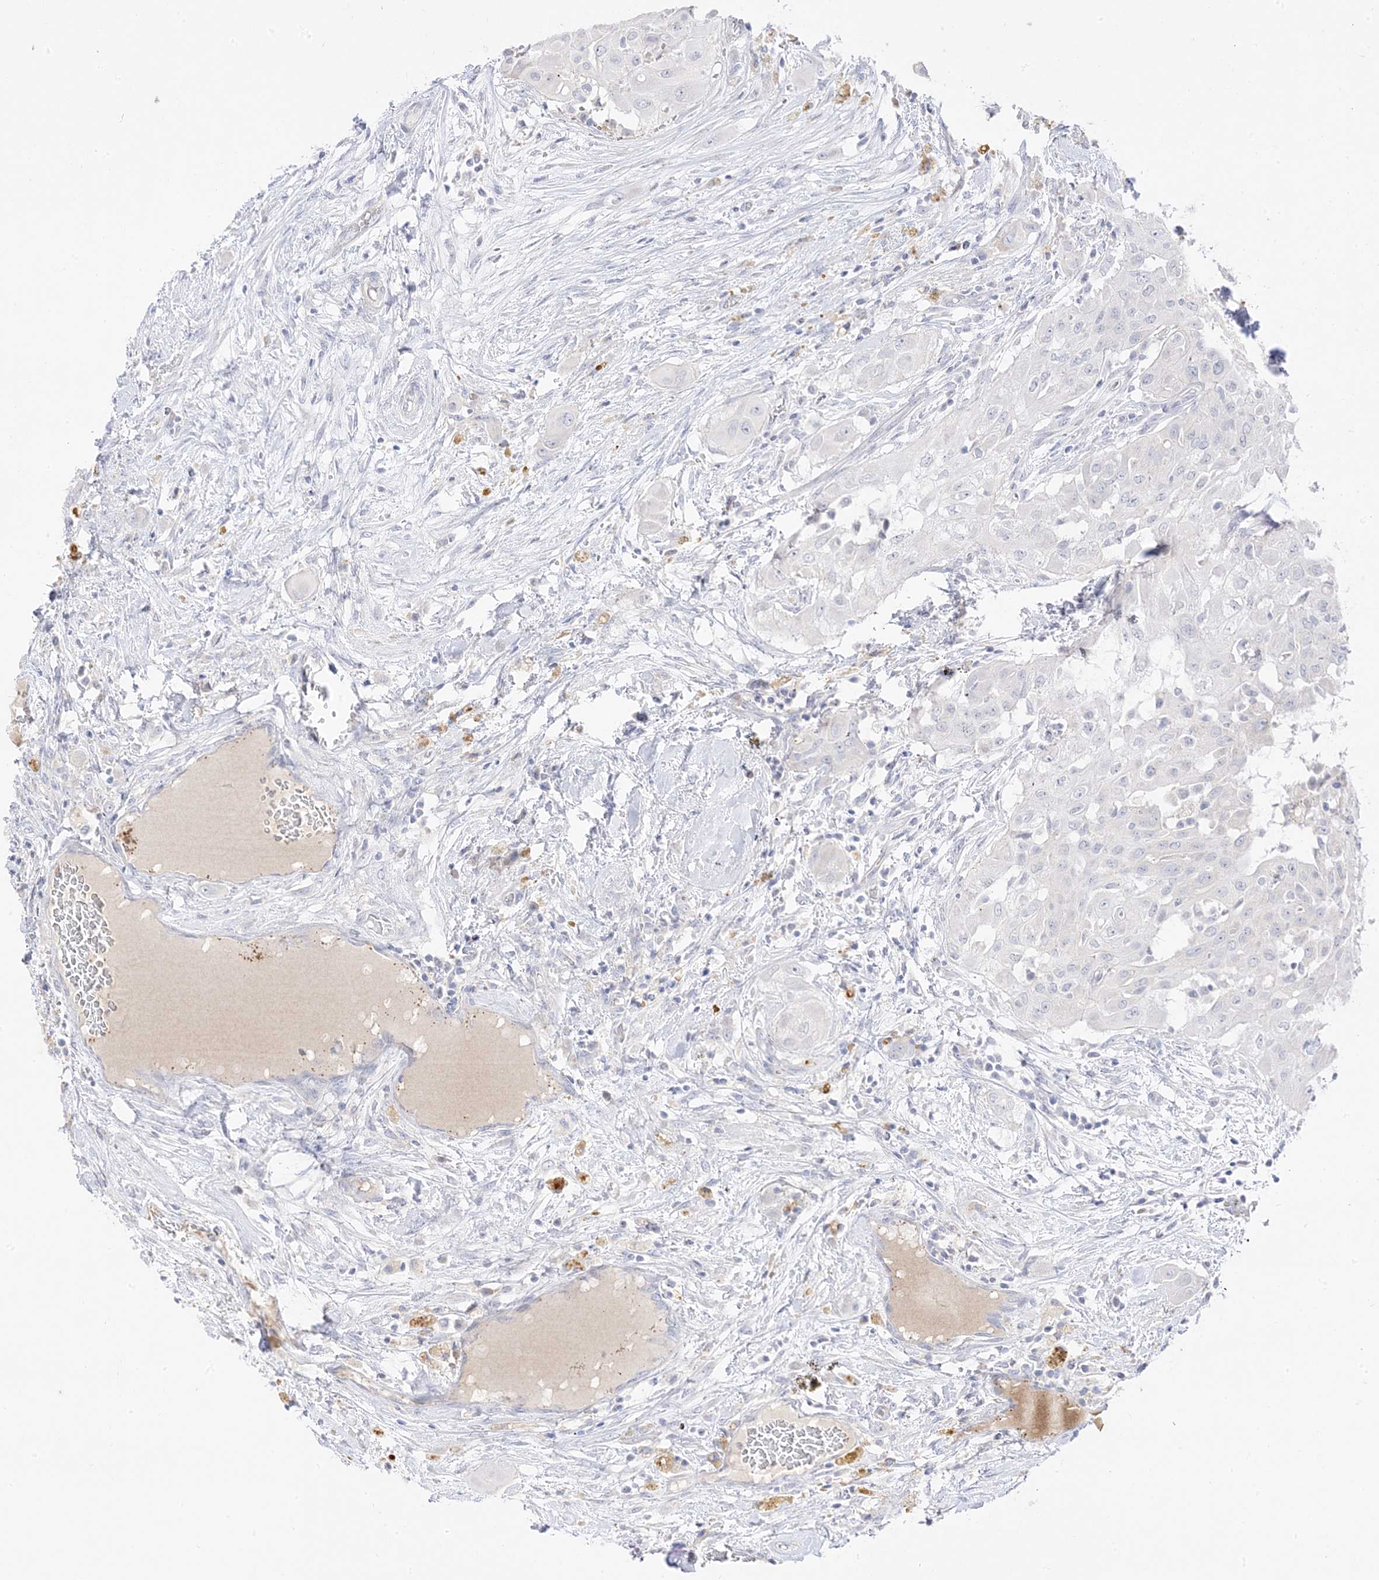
{"staining": {"intensity": "negative", "quantity": "none", "location": "none"}, "tissue": "thyroid cancer", "cell_type": "Tumor cells", "image_type": "cancer", "snomed": [{"axis": "morphology", "description": "Papillary adenocarcinoma, NOS"}, {"axis": "topography", "description": "Thyroid gland"}], "caption": "High magnification brightfield microscopy of thyroid cancer stained with DAB (3,3'-diaminobenzidine) (brown) and counterstained with hematoxylin (blue): tumor cells show no significant expression.", "gene": "TRANK1", "patient": {"sex": "female", "age": 59}}